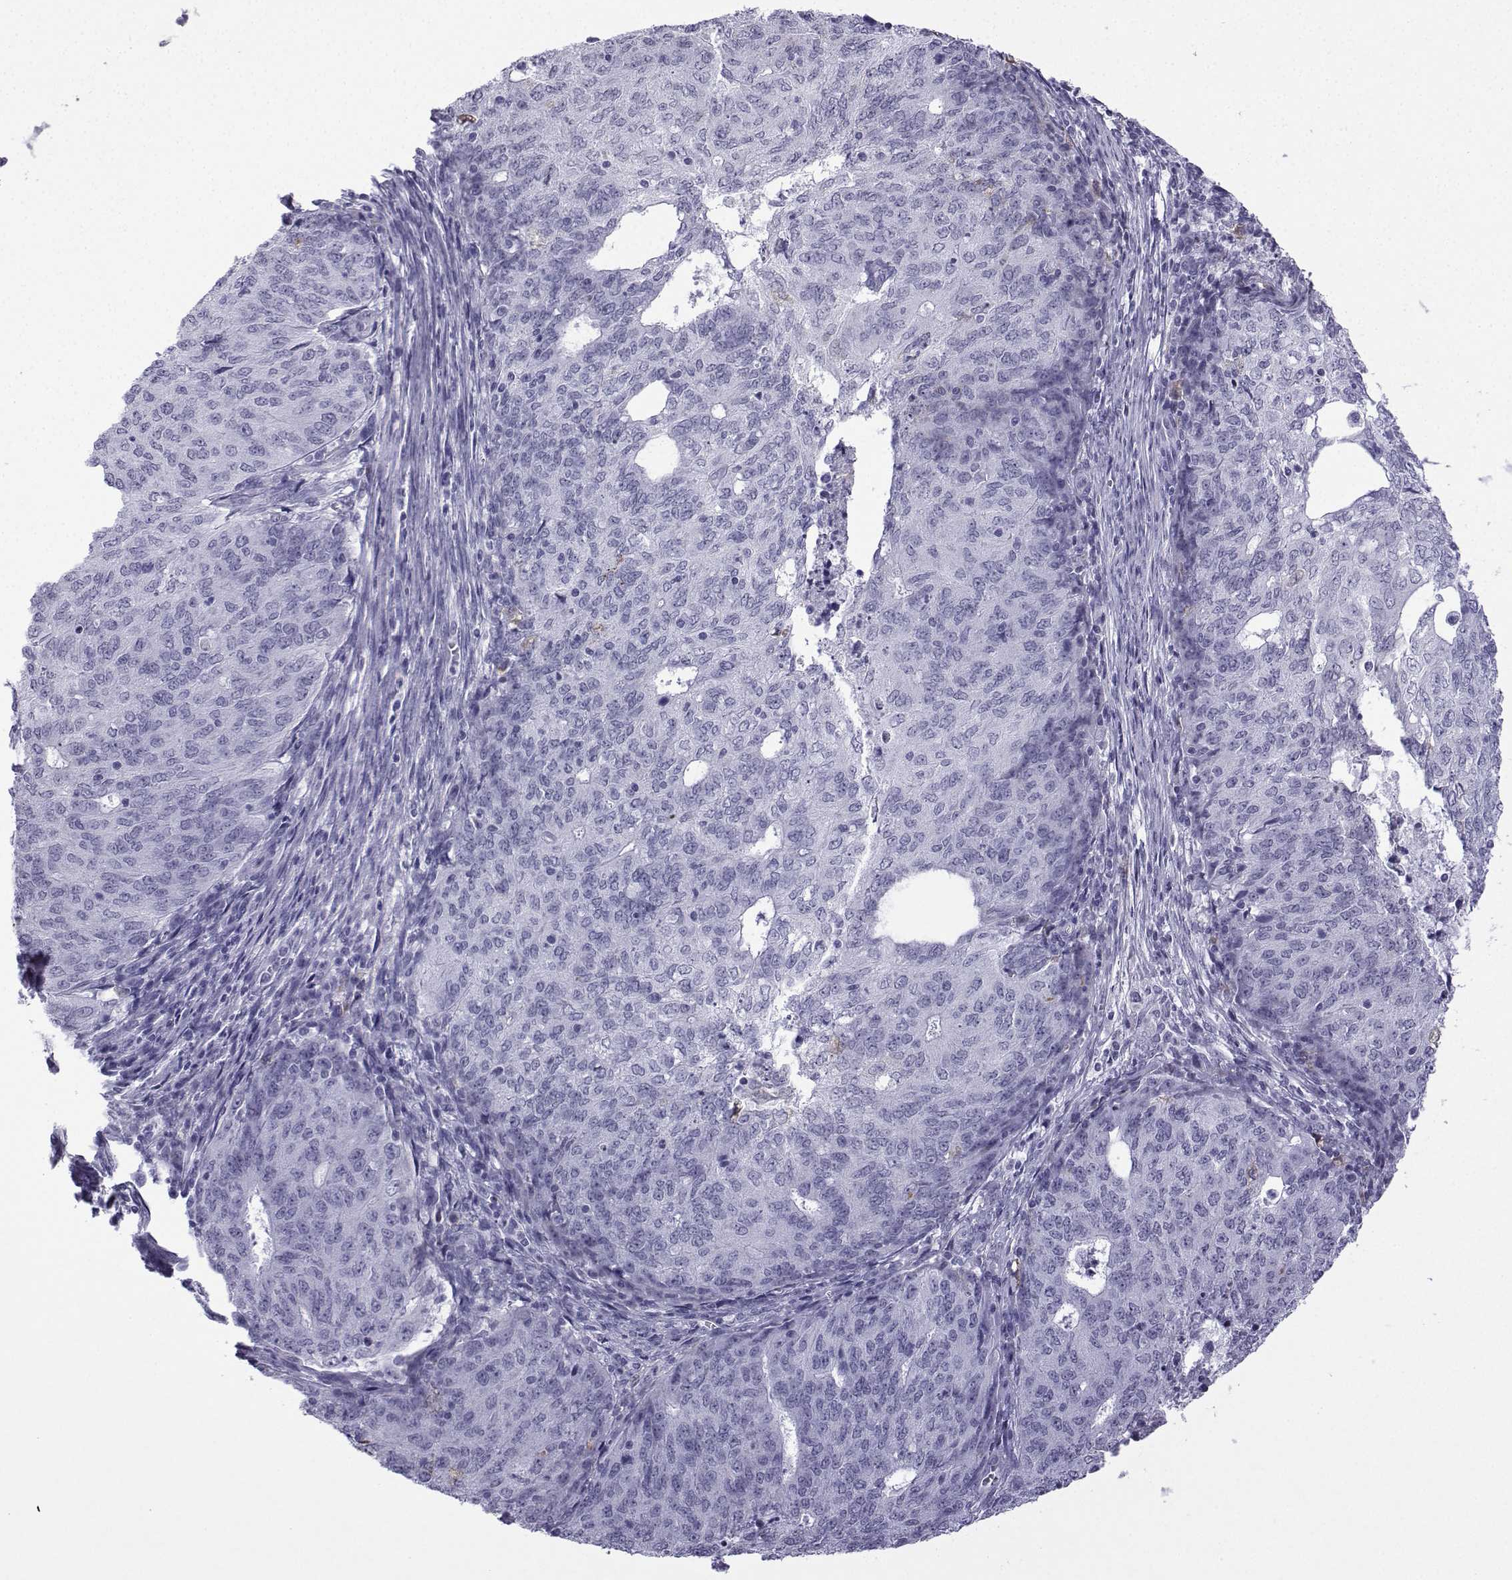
{"staining": {"intensity": "weak", "quantity": "<25%", "location": "cytoplasmic/membranous"}, "tissue": "endometrial cancer", "cell_type": "Tumor cells", "image_type": "cancer", "snomed": [{"axis": "morphology", "description": "Adenocarcinoma, NOS"}, {"axis": "topography", "description": "Endometrium"}], "caption": "This image is of adenocarcinoma (endometrial) stained with IHC to label a protein in brown with the nuclei are counter-stained blue. There is no expression in tumor cells.", "gene": "MRGBP", "patient": {"sex": "female", "age": 82}}